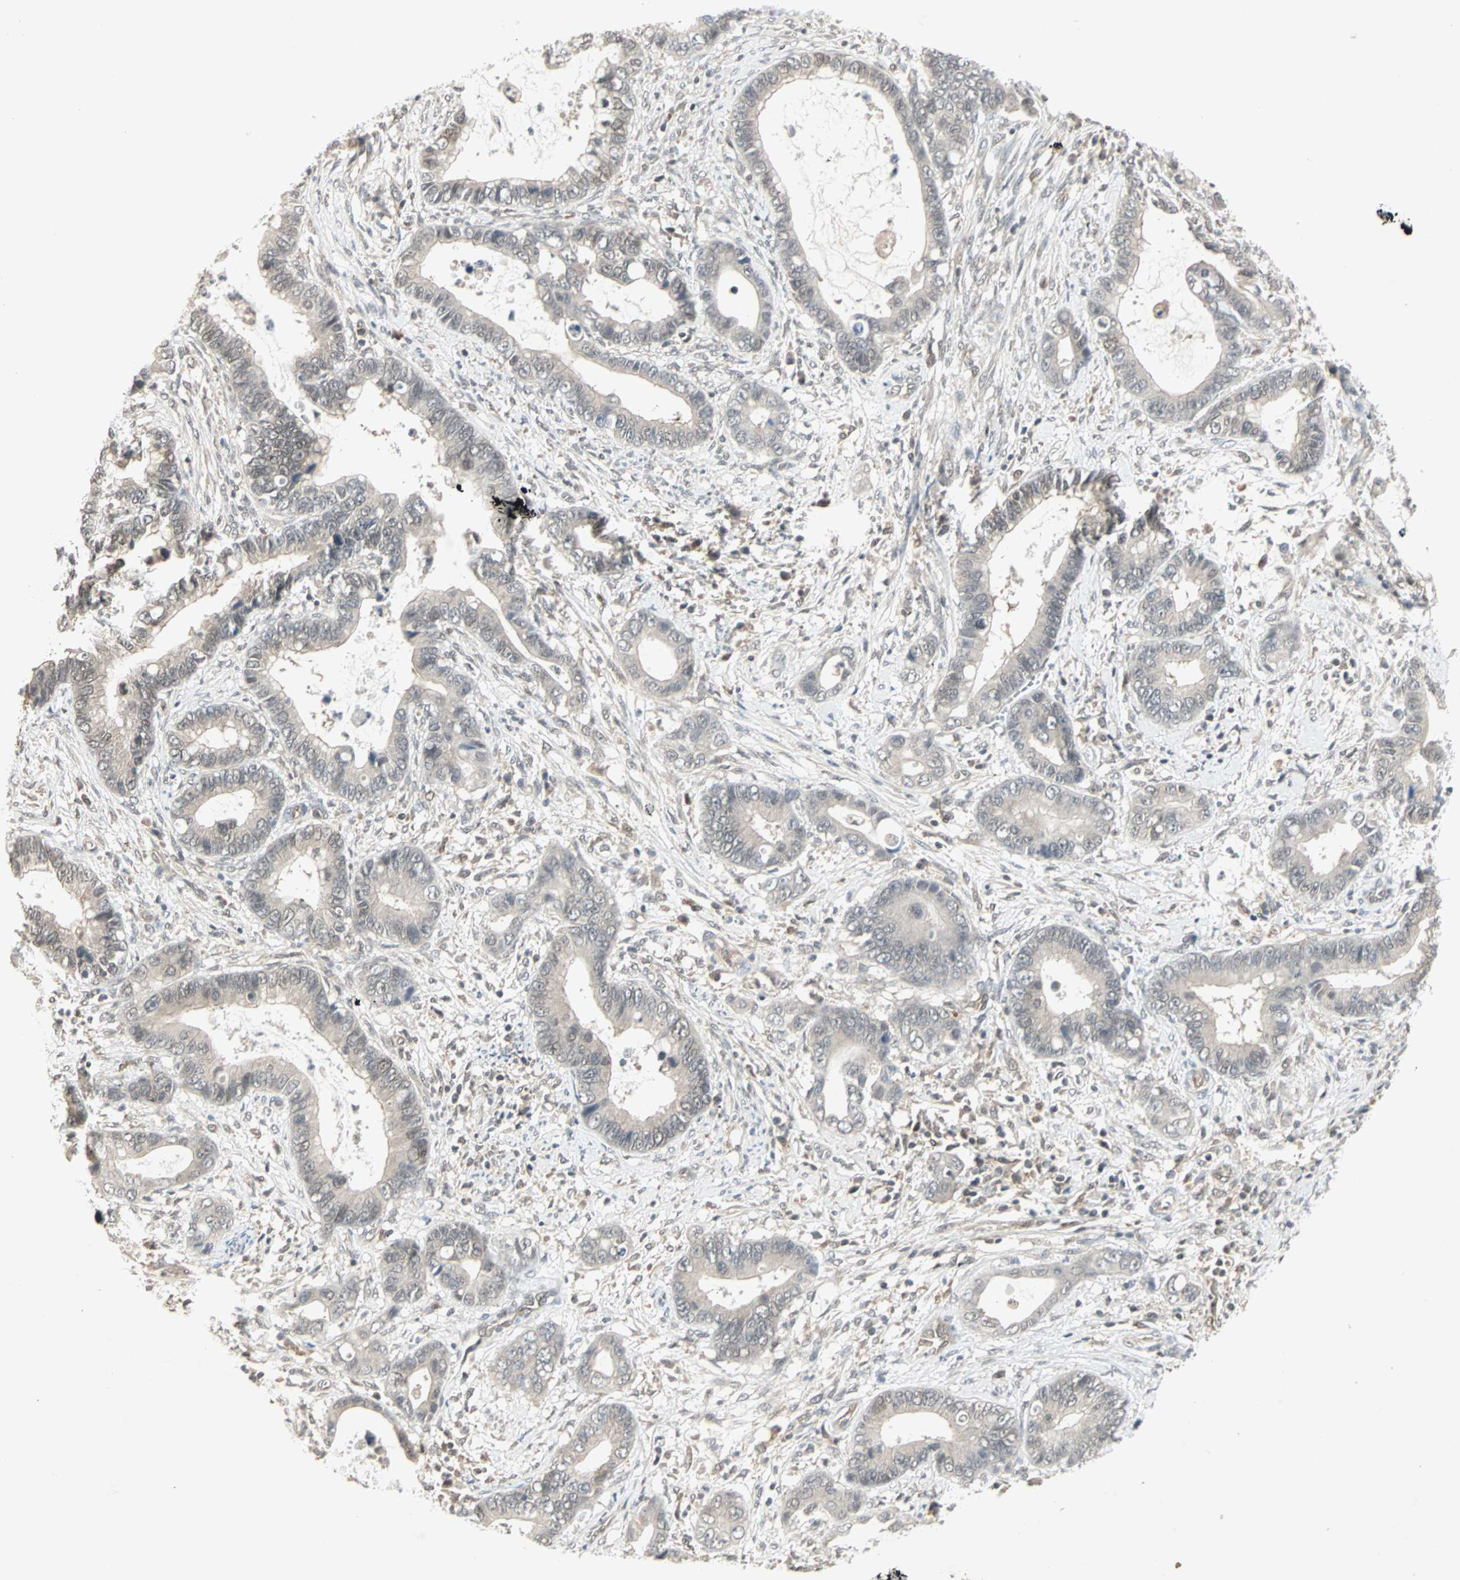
{"staining": {"intensity": "moderate", "quantity": "<25%", "location": "cytoplasmic/membranous"}, "tissue": "cervical cancer", "cell_type": "Tumor cells", "image_type": "cancer", "snomed": [{"axis": "morphology", "description": "Adenocarcinoma, NOS"}, {"axis": "topography", "description": "Cervix"}], "caption": "This photomicrograph shows immunohistochemistry staining of human cervical cancer (adenocarcinoma), with low moderate cytoplasmic/membranous positivity in about <25% of tumor cells.", "gene": "PTPA", "patient": {"sex": "female", "age": 44}}